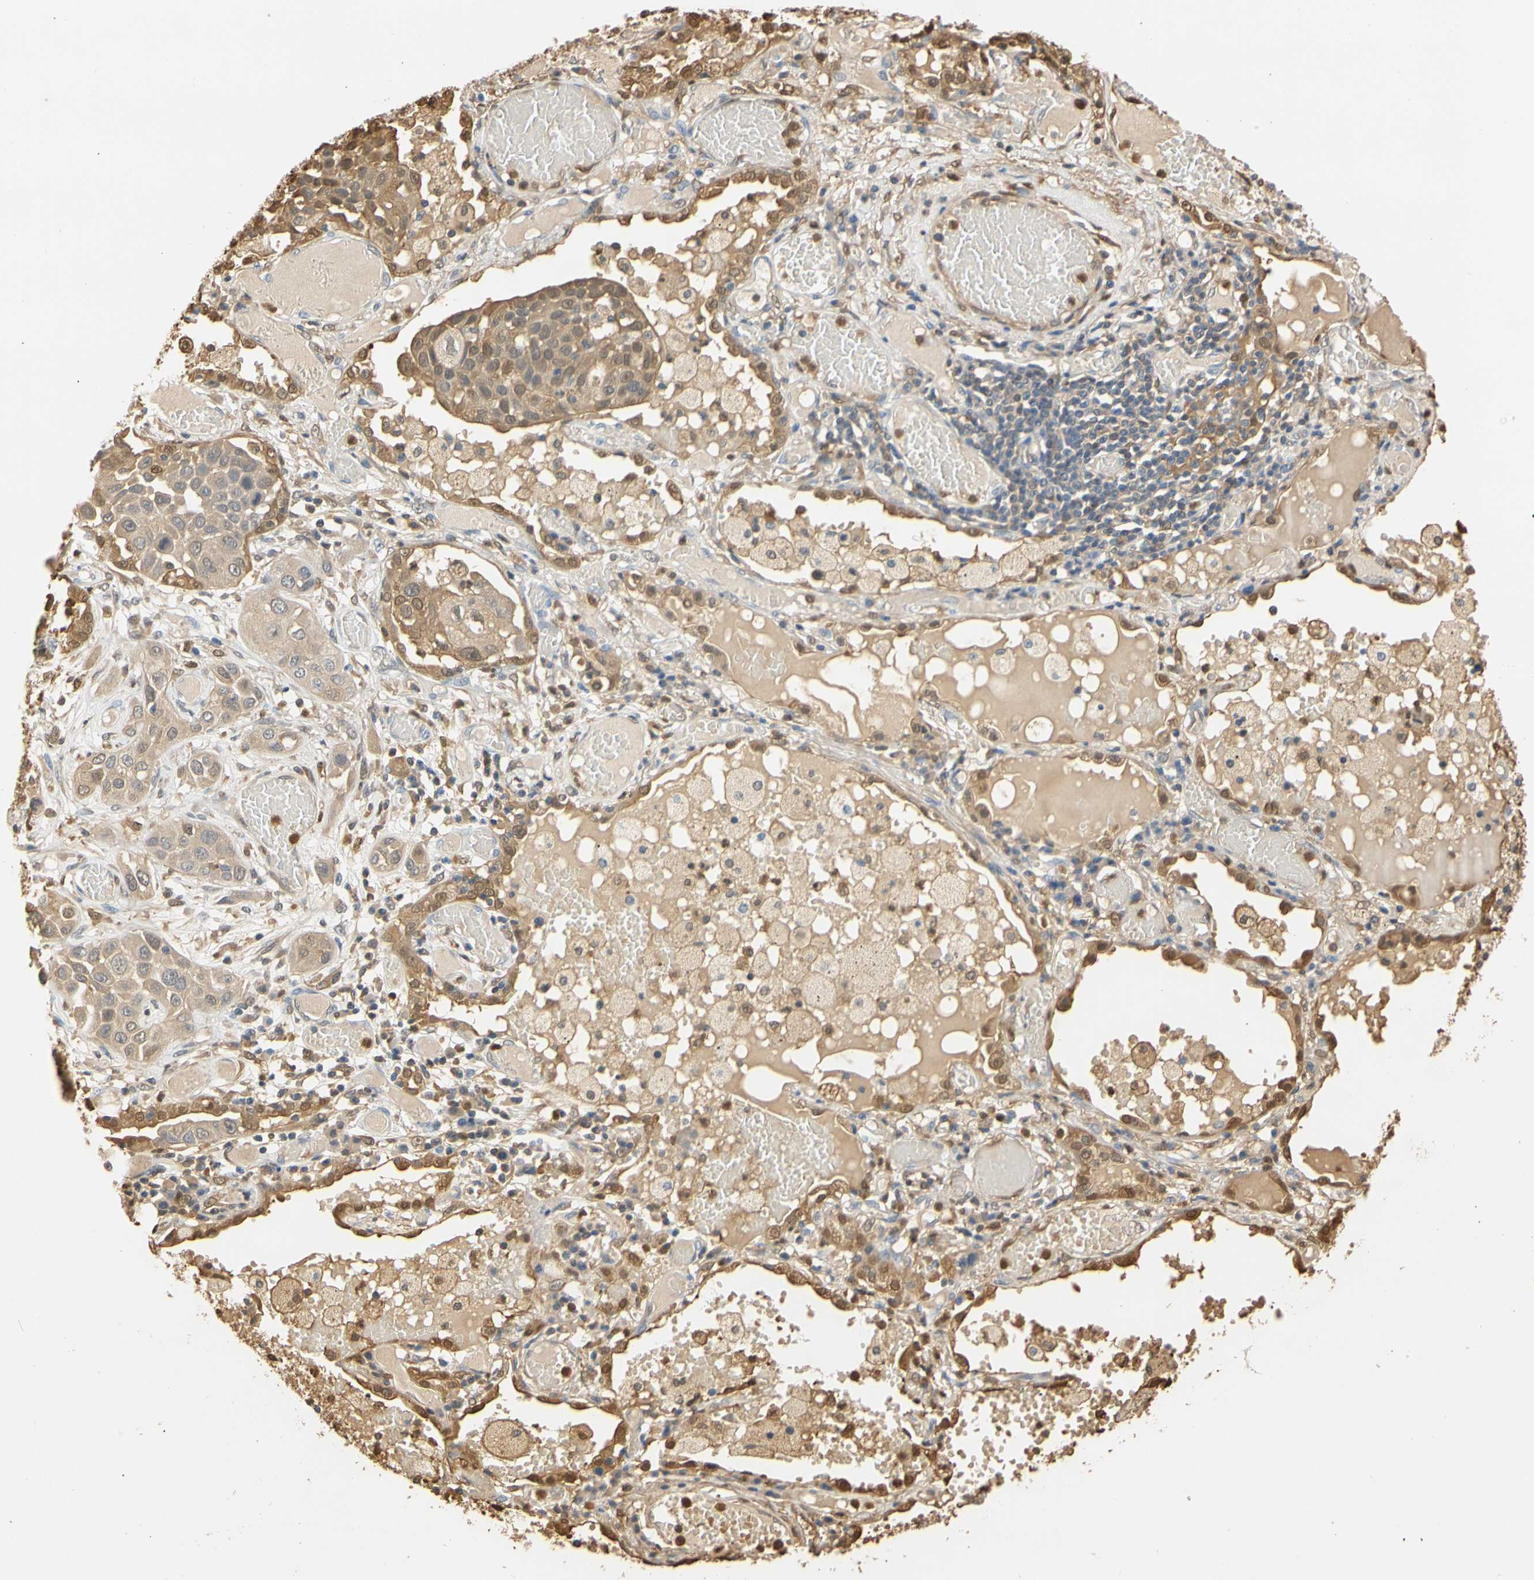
{"staining": {"intensity": "weak", "quantity": ">75%", "location": "cytoplasmic/membranous,nuclear"}, "tissue": "lung cancer", "cell_type": "Tumor cells", "image_type": "cancer", "snomed": [{"axis": "morphology", "description": "Squamous cell carcinoma, NOS"}, {"axis": "topography", "description": "Lung"}], "caption": "Protein expression analysis of squamous cell carcinoma (lung) exhibits weak cytoplasmic/membranous and nuclear staining in approximately >75% of tumor cells. Nuclei are stained in blue.", "gene": "S100A6", "patient": {"sex": "male", "age": 71}}